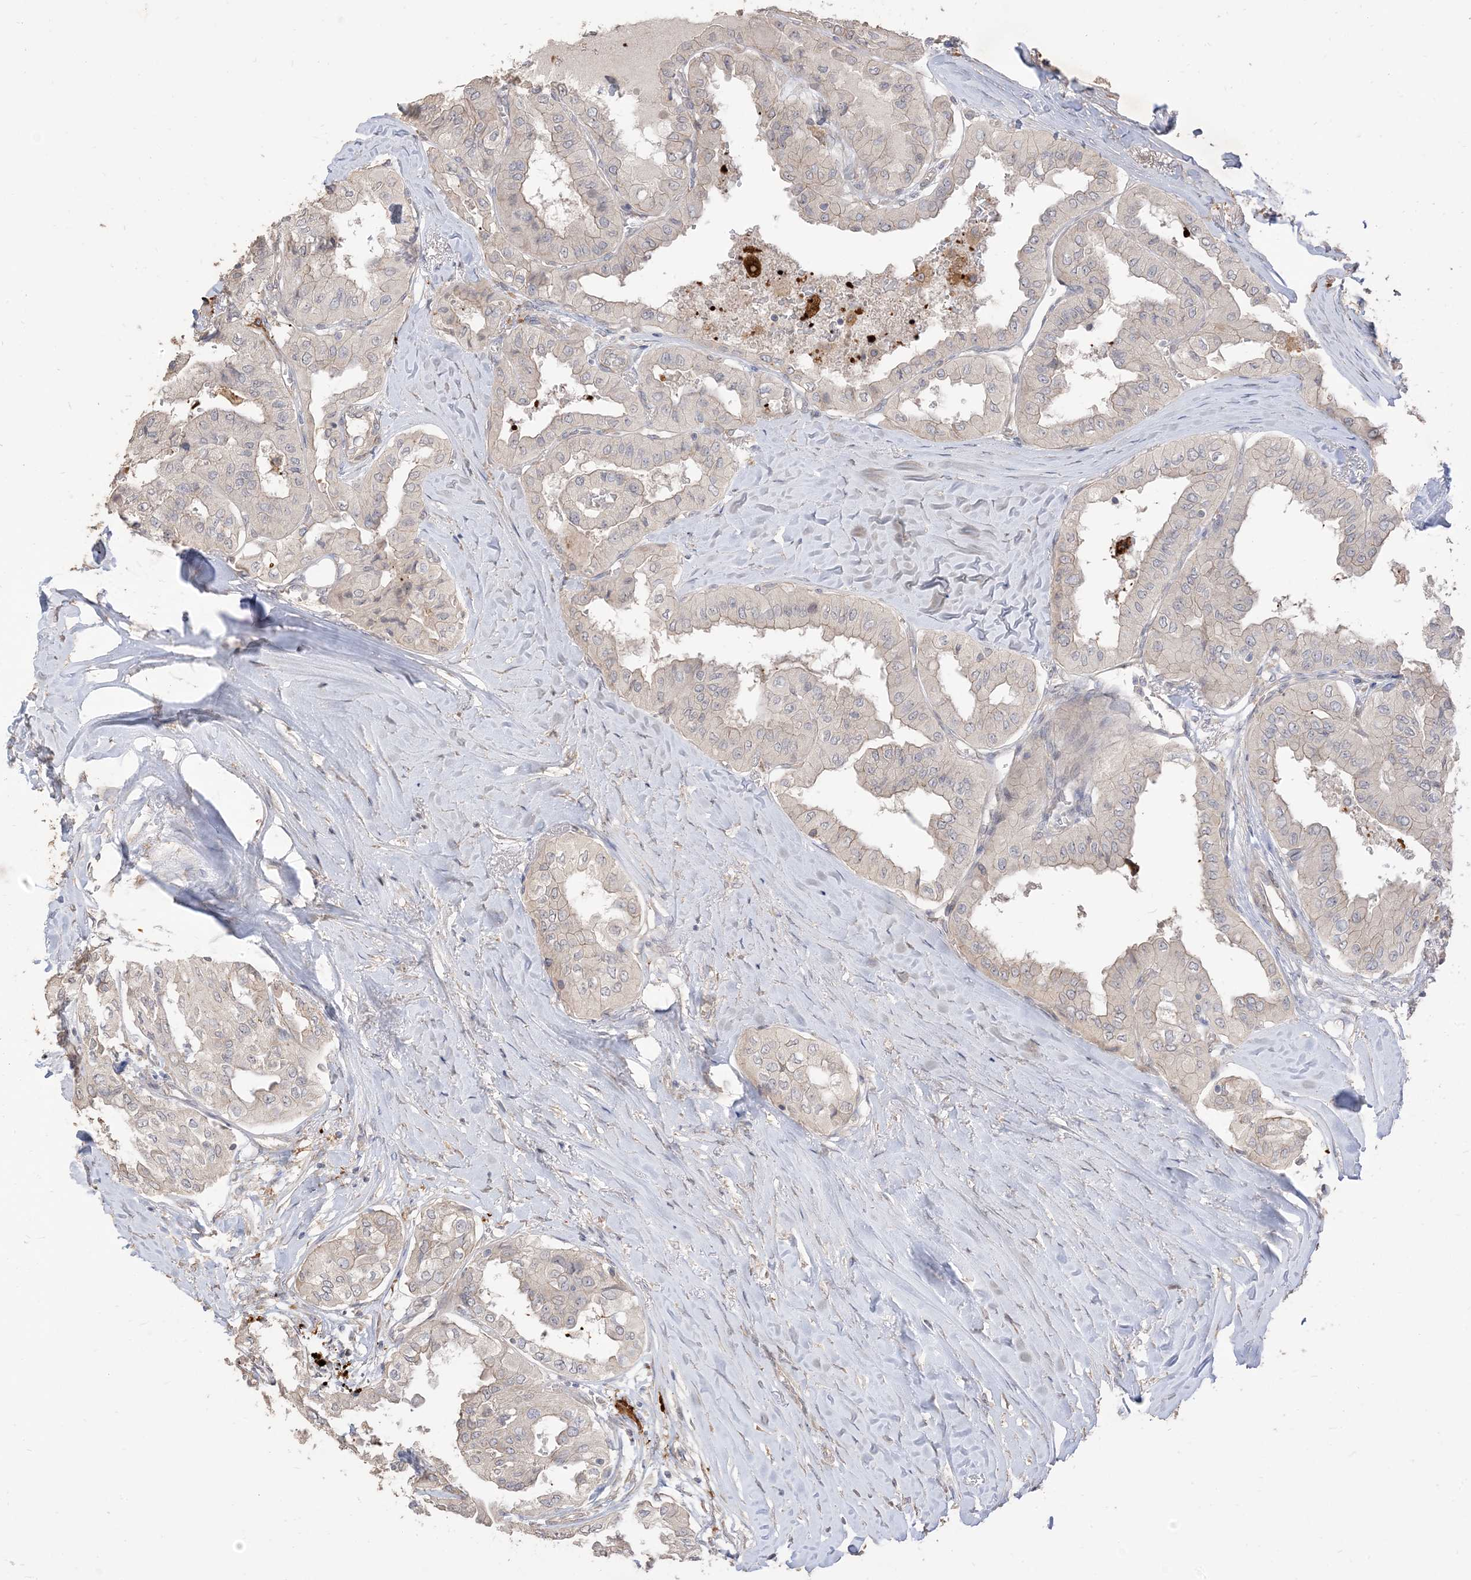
{"staining": {"intensity": "weak", "quantity": "<25%", "location": "cytoplasmic/membranous"}, "tissue": "thyroid cancer", "cell_type": "Tumor cells", "image_type": "cancer", "snomed": [{"axis": "morphology", "description": "Papillary adenocarcinoma, NOS"}, {"axis": "topography", "description": "Thyroid gland"}], "caption": "An IHC histopathology image of thyroid cancer is shown. There is no staining in tumor cells of thyroid cancer.", "gene": "RNF175", "patient": {"sex": "female", "age": 59}}